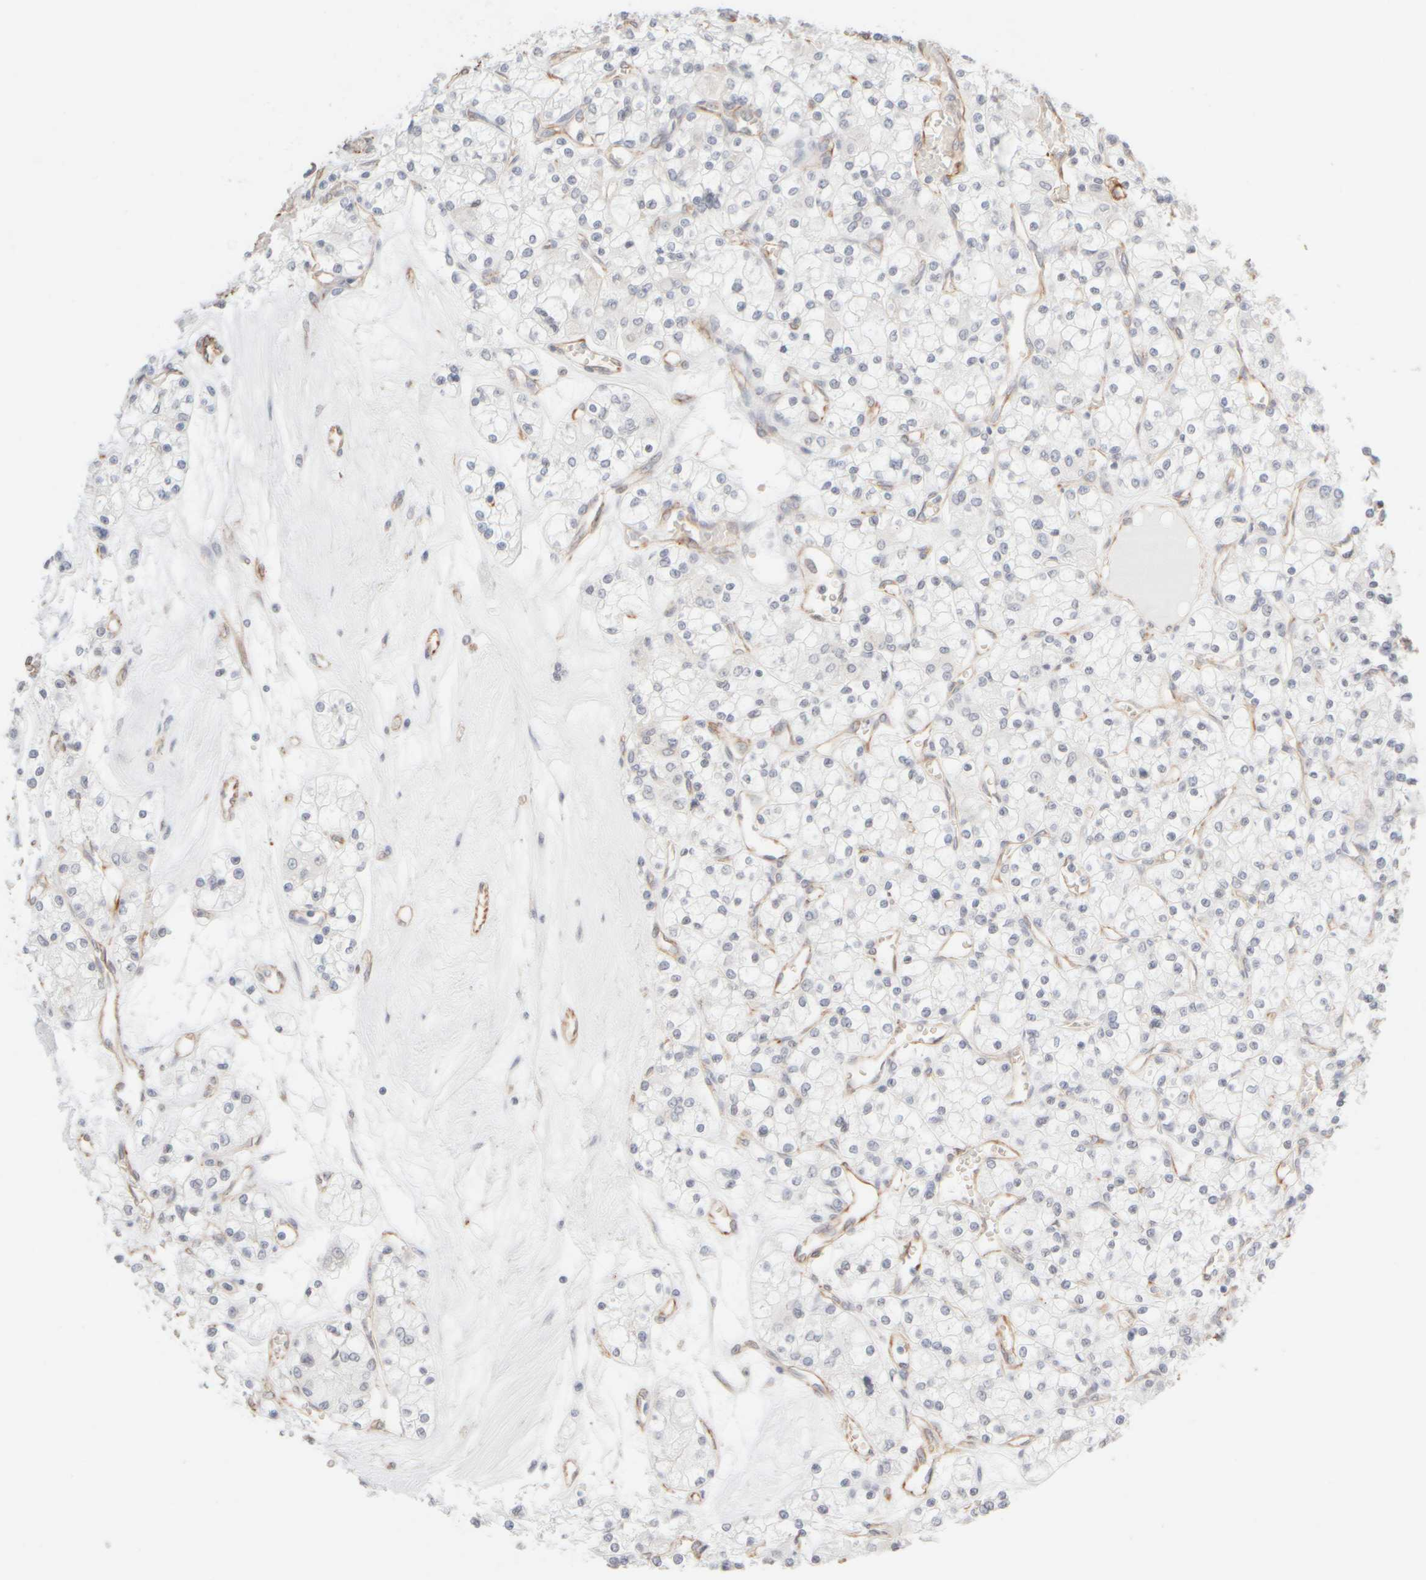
{"staining": {"intensity": "negative", "quantity": "none", "location": "none"}, "tissue": "renal cancer", "cell_type": "Tumor cells", "image_type": "cancer", "snomed": [{"axis": "morphology", "description": "Adenocarcinoma, NOS"}, {"axis": "topography", "description": "Kidney"}], "caption": "Immunohistochemistry histopathology image of human renal cancer (adenocarcinoma) stained for a protein (brown), which shows no positivity in tumor cells.", "gene": "KRT15", "patient": {"sex": "female", "age": 59}}